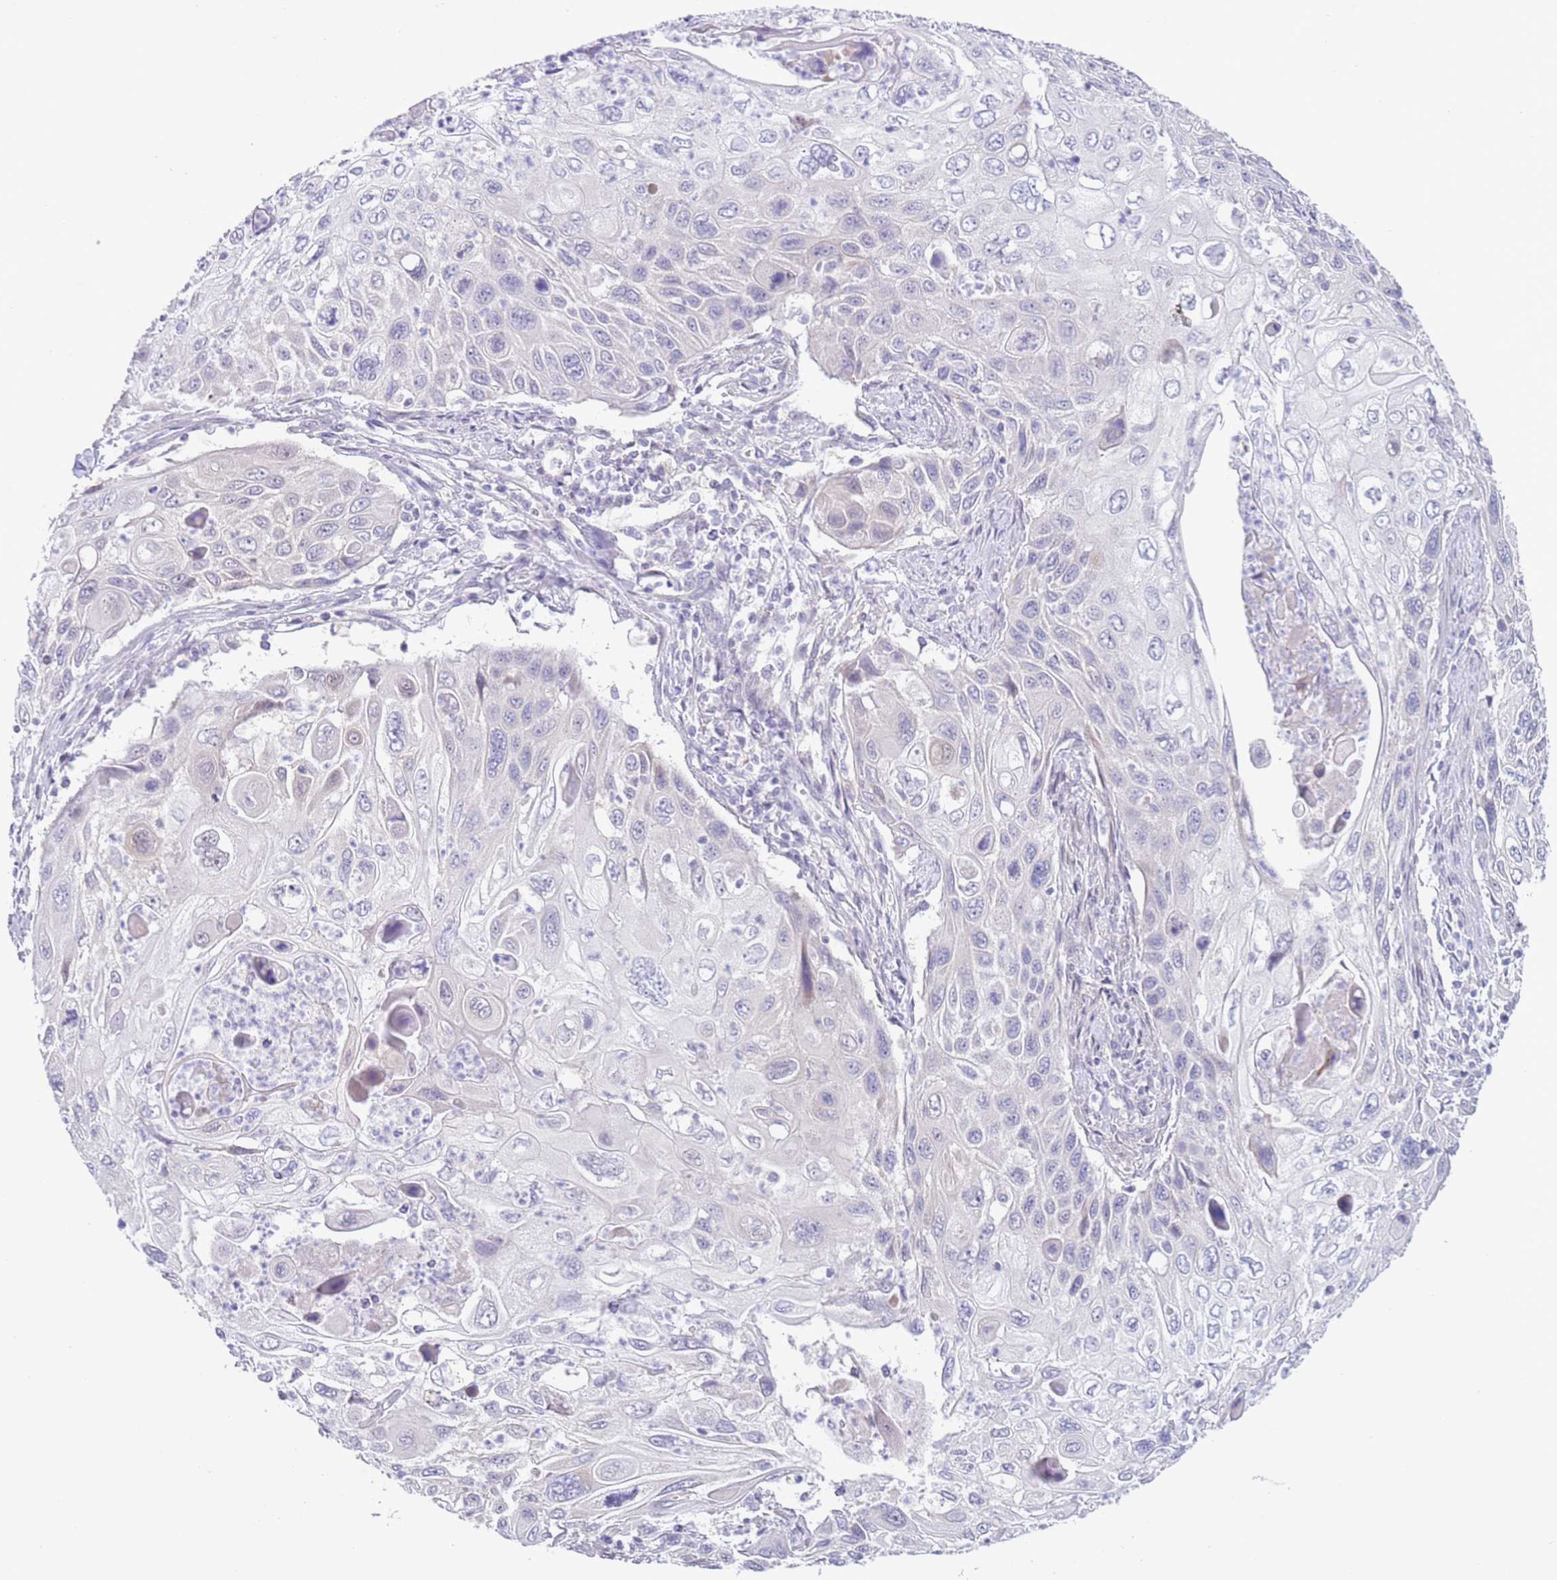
{"staining": {"intensity": "negative", "quantity": "none", "location": "none"}, "tissue": "cervical cancer", "cell_type": "Tumor cells", "image_type": "cancer", "snomed": [{"axis": "morphology", "description": "Squamous cell carcinoma, NOS"}, {"axis": "topography", "description": "Cervix"}], "caption": "Immunohistochemical staining of cervical cancer (squamous cell carcinoma) demonstrates no significant staining in tumor cells.", "gene": "SPIRE2", "patient": {"sex": "female", "age": 70}}